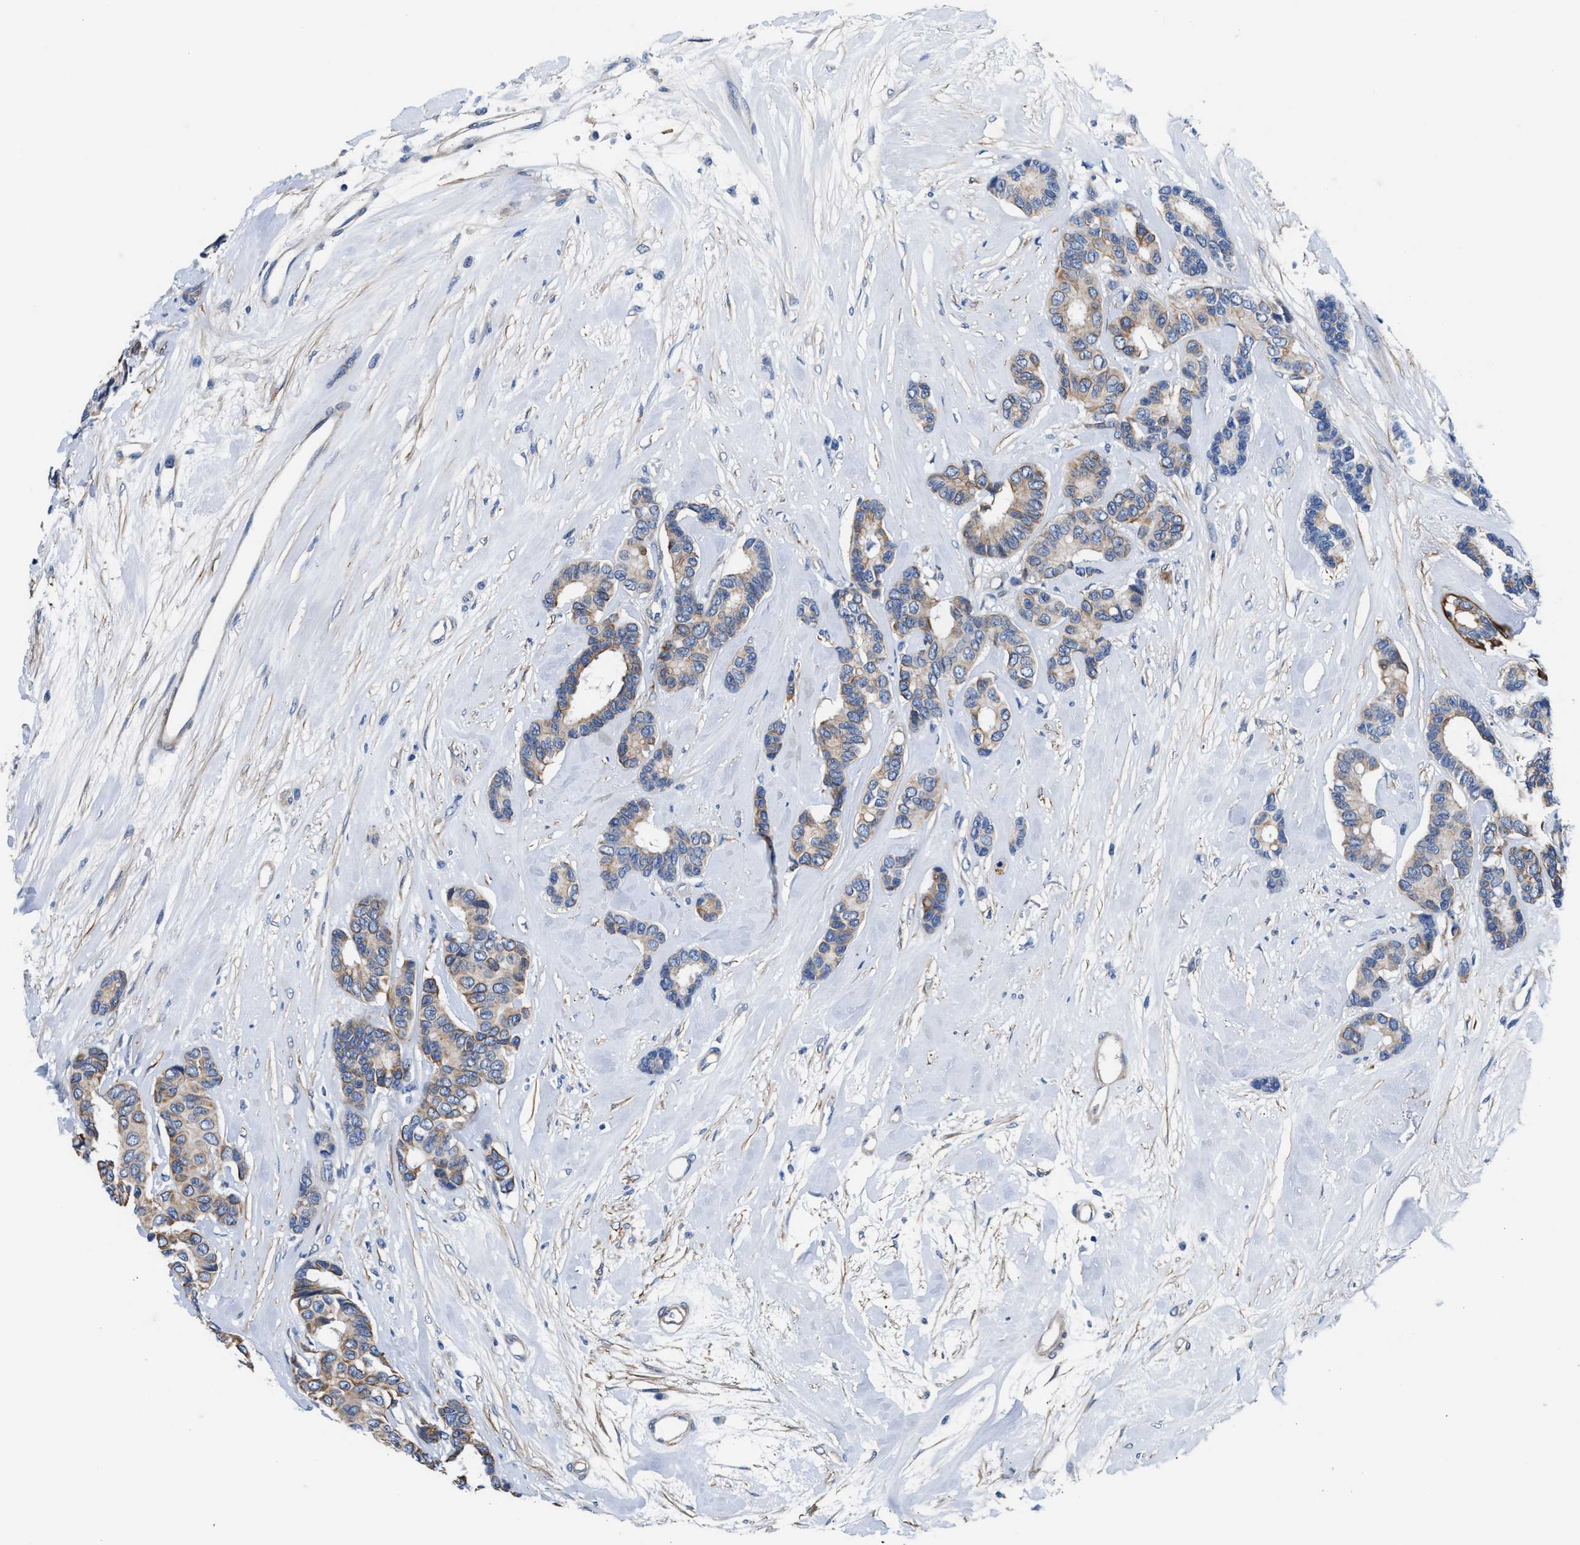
{"staining": {"intensity": "weak", "quantity": "25%-75%", "location": "cytoplasmic/membranous"}, "tissue": "breast cancer", "cell_type": "Tumor cells", "image_type": "cancer", "snomed": [{"axis": "morphology", "description": "Duct carcinoma"}, {"axis": "topography", "description": "Breast"}], "caption": "Breast cancer (intraductal carcinoma) stained with a protein marker demonstrates weak staining in tumor cells.", "gene": "PARG", "patient": {"sex": "female", "age": 87}}